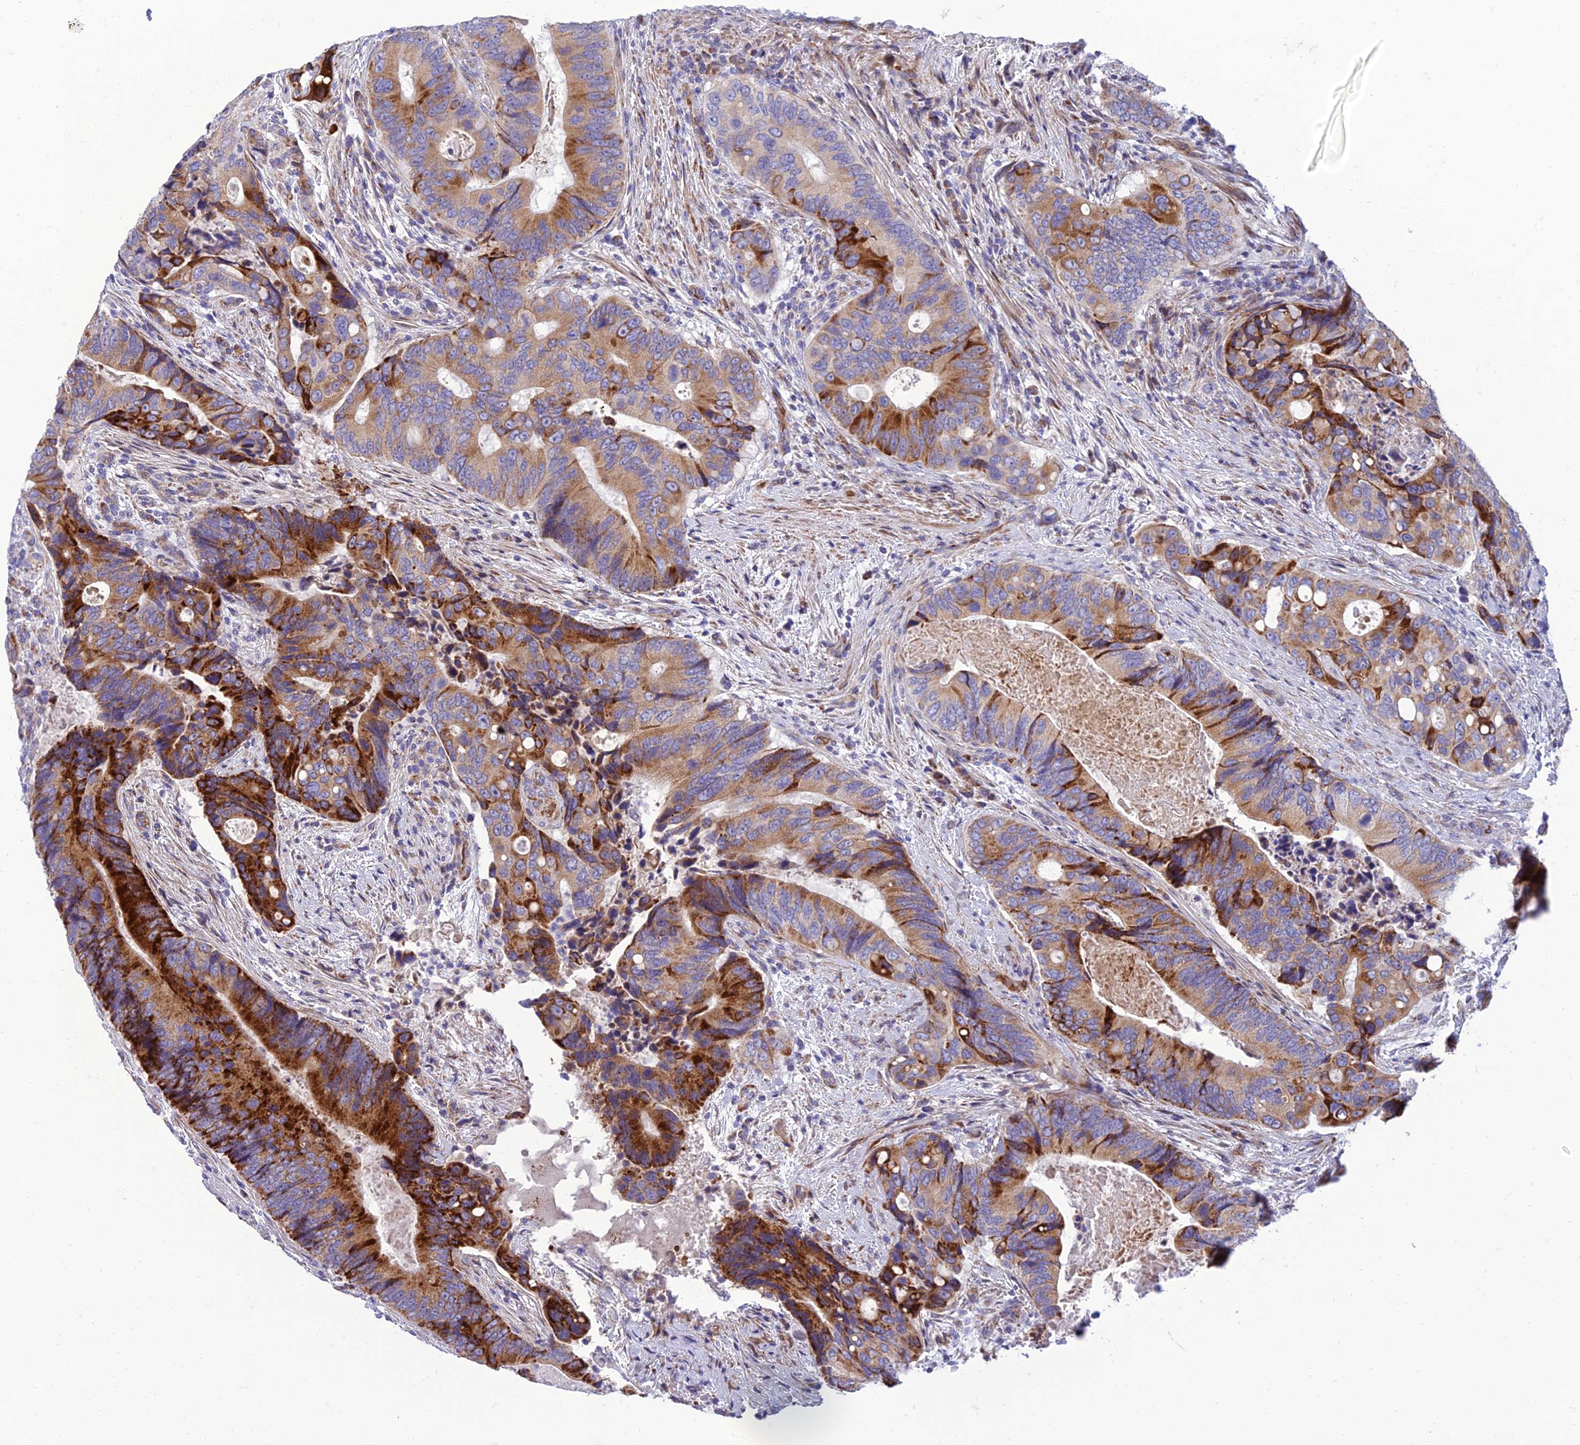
{"staining": {"intensity": "strong", "quantity": "25%-75%", "location": "cytoplasmic/membranous"}, "tissue": "colorectal cancer", "cell_type": "Tumor cells", "image_type": "cancer", "snomed": [{"axis": "morphology", "description": "Adenocarcinoma, NOS"}, {"axis": "topography", "description": "Colon"}], "caption": "An immunohistochemistry (IHC) histopathology image of neoplastic tissue is shown. Protein staining in brown labels strong cytoplasmic/membranous positivity in colorectal adenocarcinoma within tumor cells.", "gene": "SEL1L3", "patient": {"sex": "male", "age": 84}}